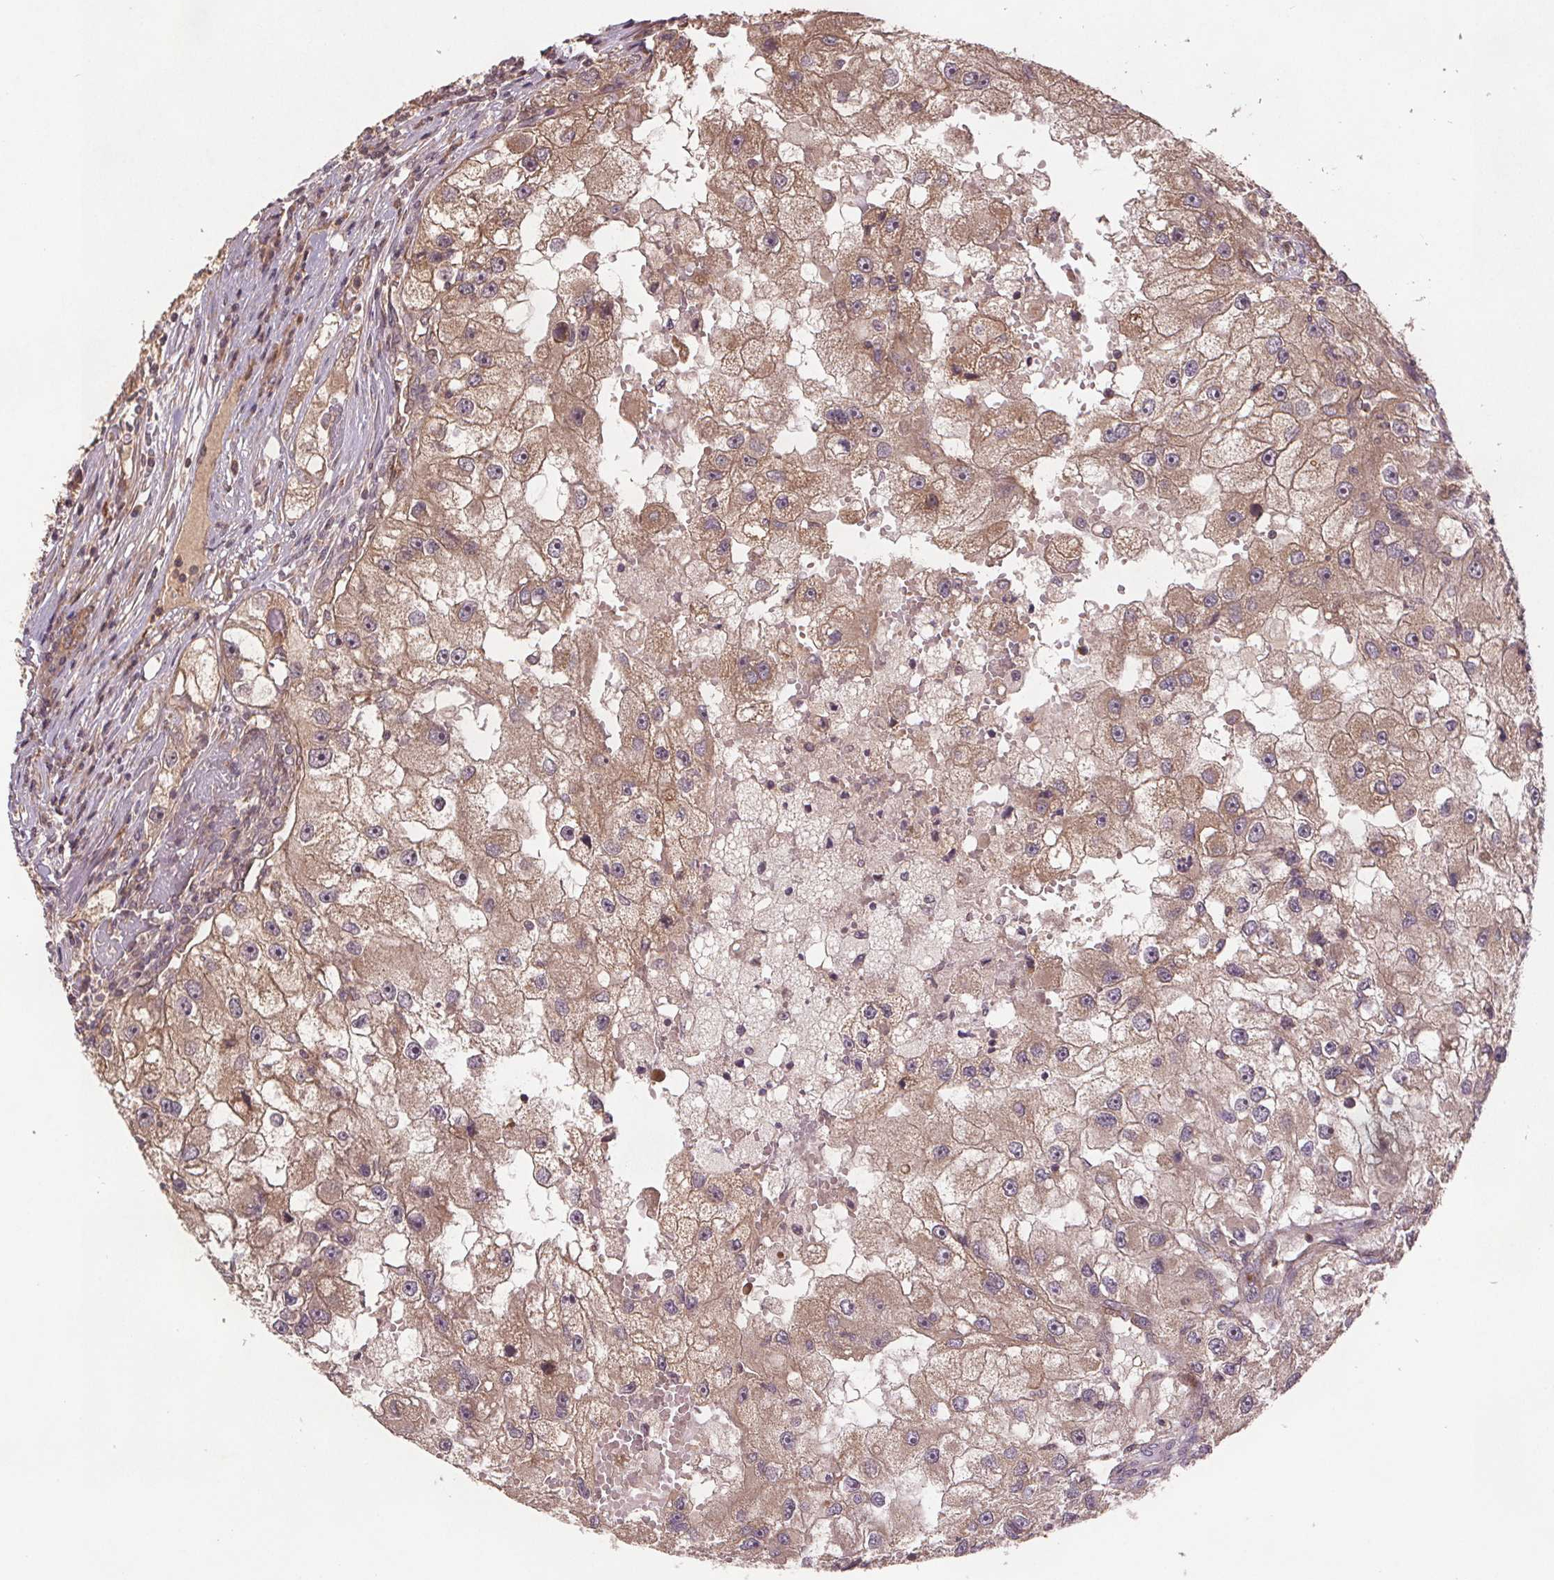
{"staining": {"intensity": "weak", "quantity": ">75%", "location": "cytoplasmic/membranous"}, "tissue": "renal cancer", "cell_type": "Tumor cells", "image_type": "cancer", "snomed": [{"axis": "morphology", "description": "Adenocarcinoma, NOS"}, {"axis": "topography", "description": "Kidney"}], "caption": "An image of human renal adenocarcinoma stained for a protein reveals weak cytoplasmic/membranous brown staining in tumor cells.", "gene": "SEC14L2", "patient": {"sex": "male", "age": 63}}